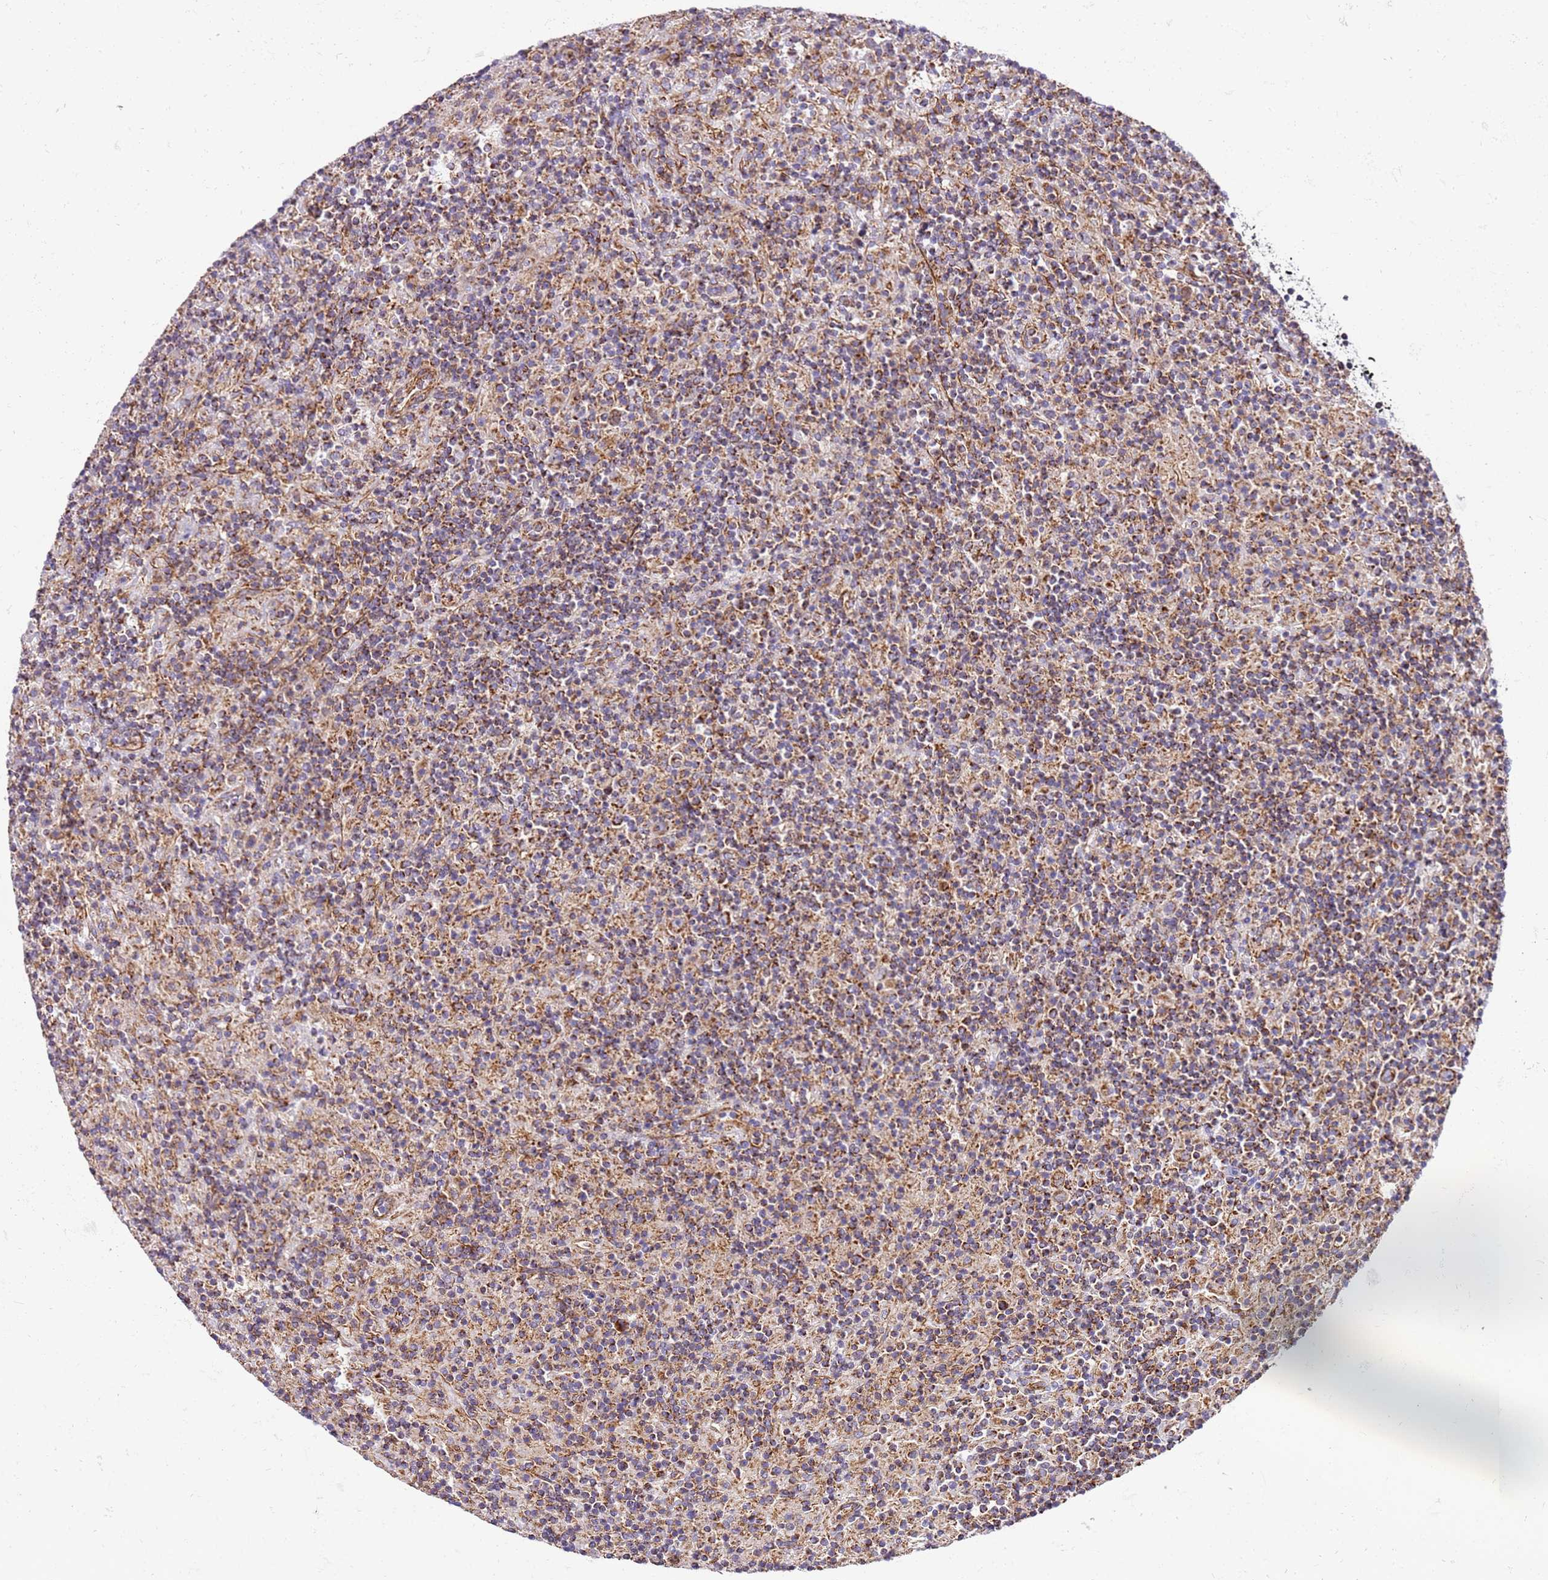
{"staining": {"intensity": "moderate", "quantity": ">75%", "location": "cytoplasmic/membranous"}, "tissue": "lymphoma", "cell_type": "Tumor cells", "image_type": "cancer", "snomed": [{"axis": "morphology", "description": "Hodgkin's disease, NOS"}, {"axis": "topography", "description": "Lymph node"}], "caption": "There is medium levels of moderate cytoplasmic/membranous expression in tumor cells of lymphoma, as demonstrated by immunohistochemical staining (brown color).", "gene": "MRPL20", "patient": {"sex": "male", "age": 70}}